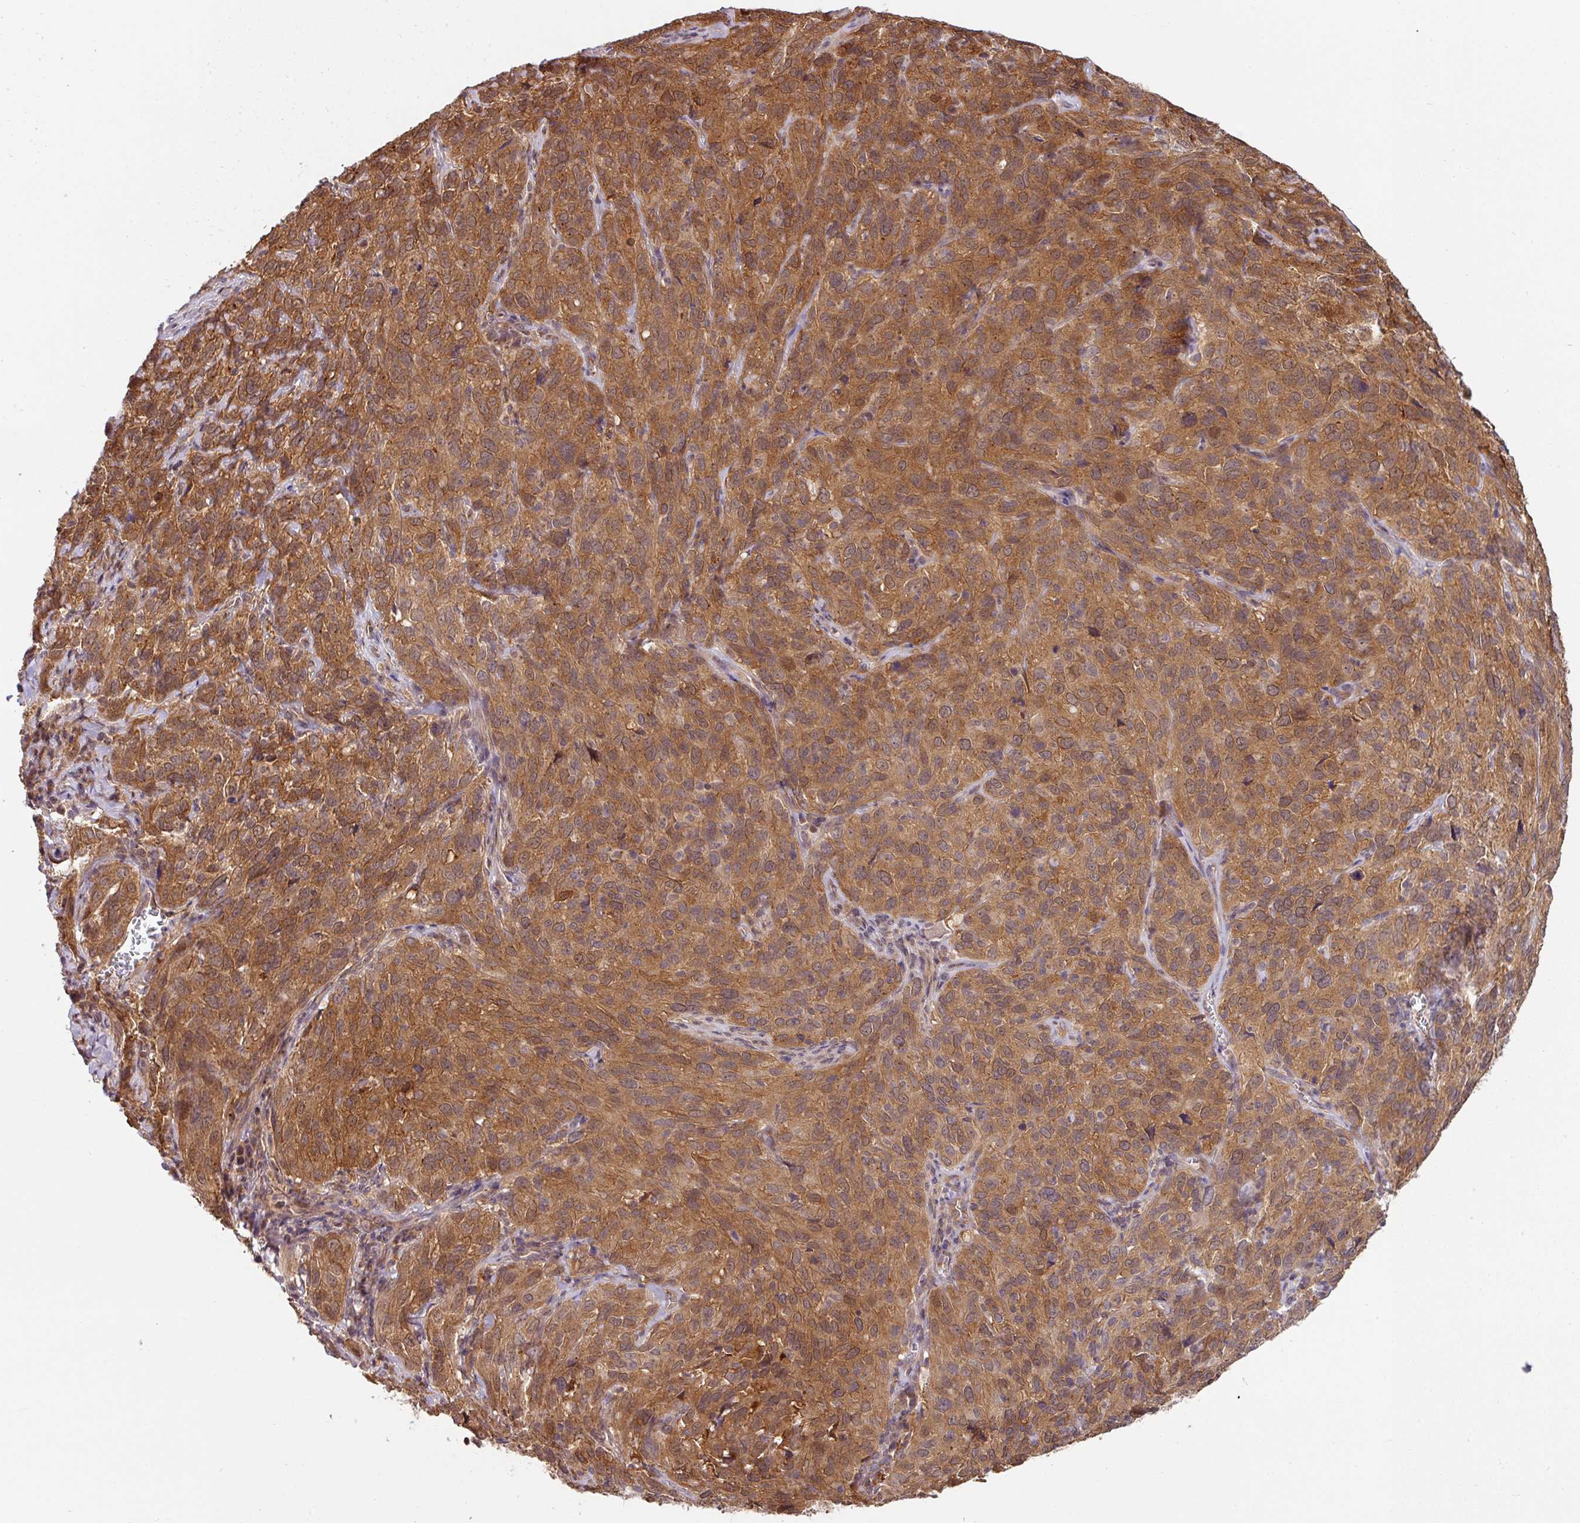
{"staining": {"intensity": "moderate", "quantity": ">75%", "location": "cytoplasmic/membranous"}, "tissue": "cervical cancer", "cell_type": "Tumor cells", "image_type": "cancer", "snomed": [{"axis": "morphology", "description": "Squamous cell carcinoma, NOS"}, {"axis": "topography", "description": "Cervix"}], "caption": "This is a micrograph of immunohistochemistry (IHC) staining of cervical cancer (squamous cell carcinoma), which shows moderate expression in the cytoplasmic/membranous of tumor cells.", "gene": "SHB", "patient": {"sex": "female", "age": 51}}